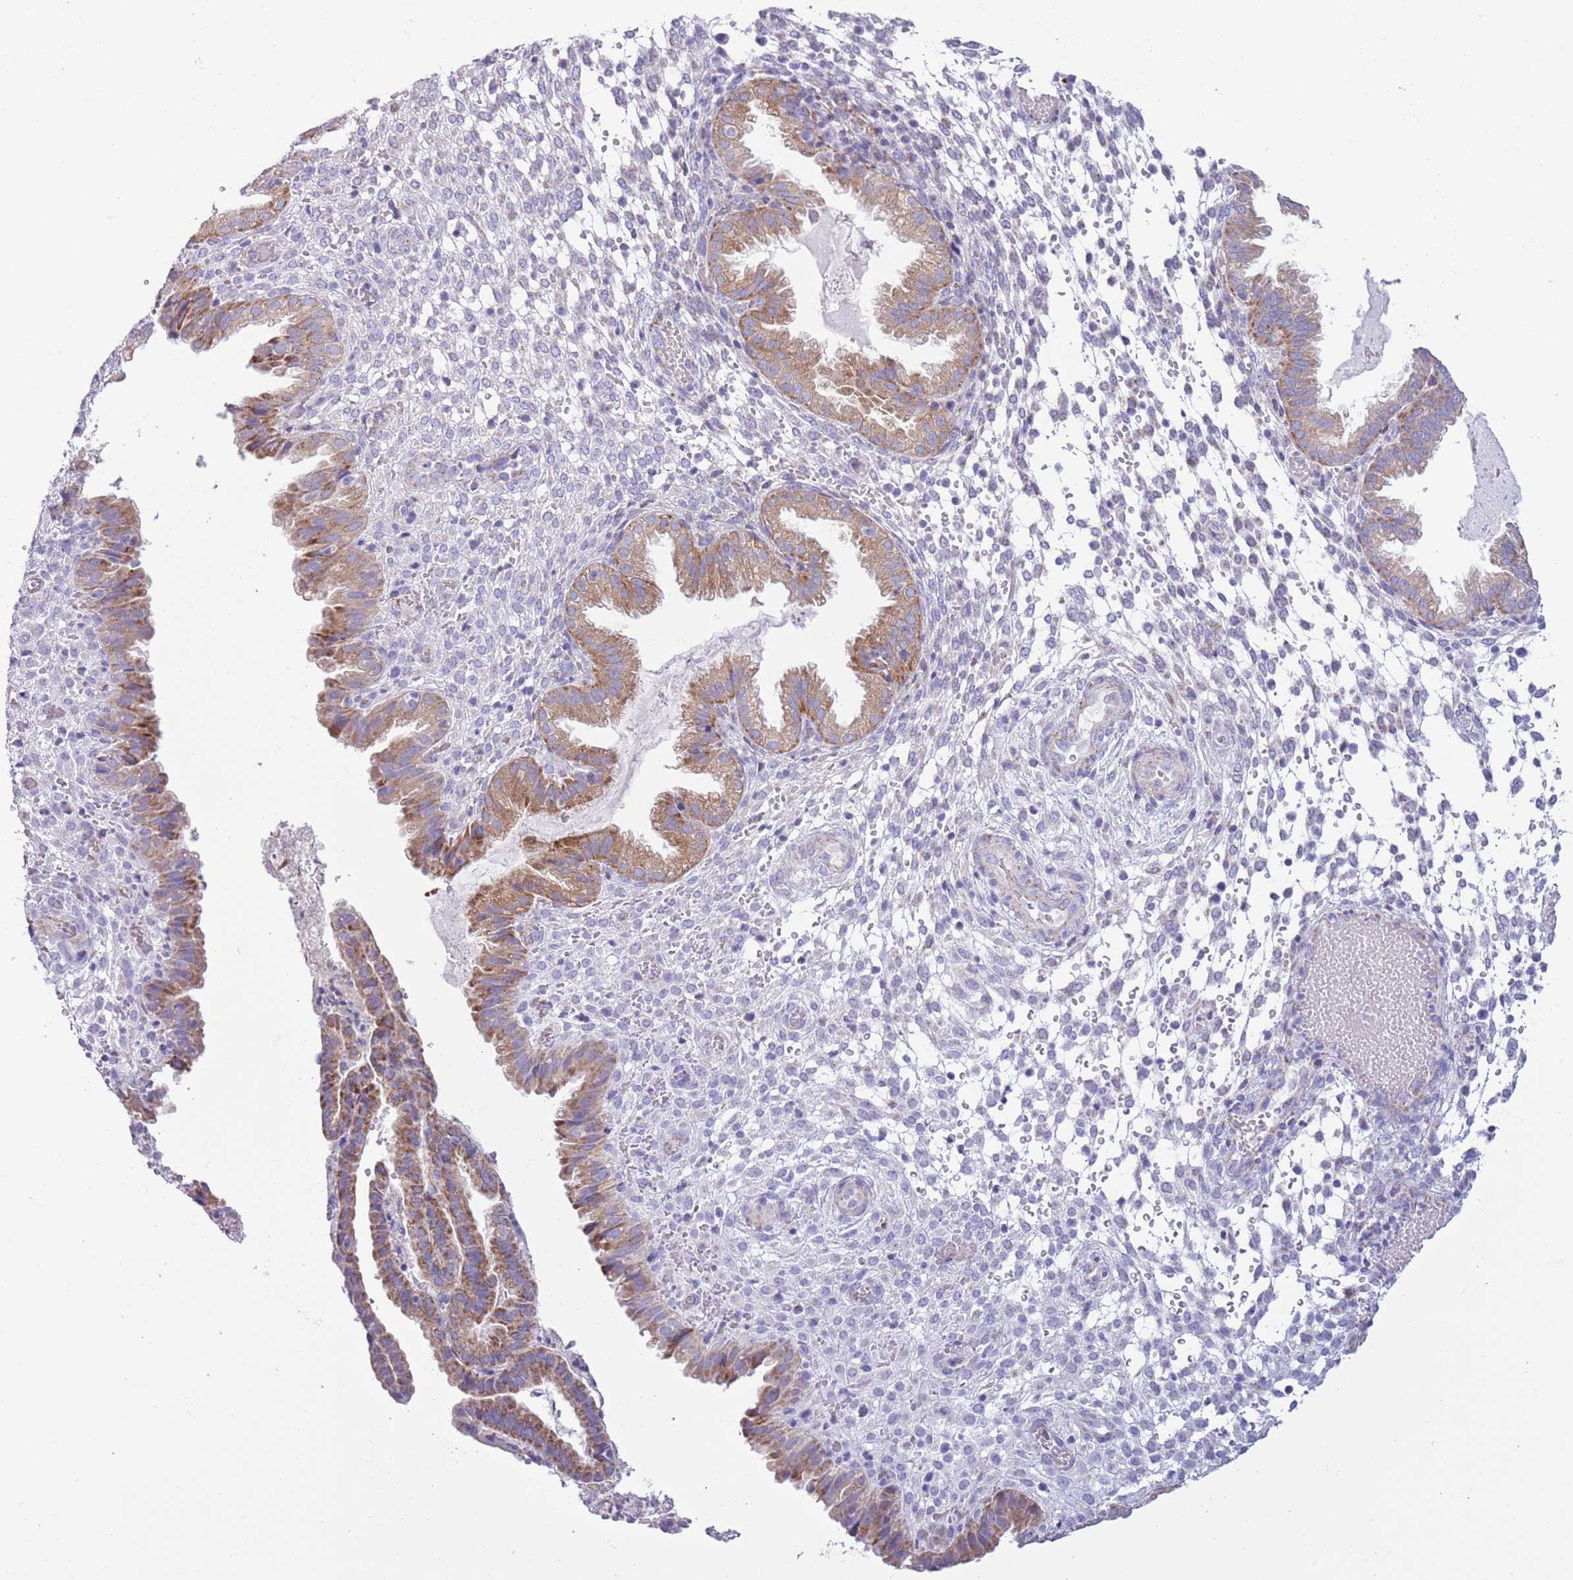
{"staining": {"intensity": "negative", "quantity": "none", "location": "none"}, "tissue": "endometrium", "cell_type": "Cells in endometrial stroma", "image_type": "normal", "snomed": [{"axis": "morphology", "description": "Normal tissue, NOS"}, {"axis": "topography", "description": "Endometrium"}], "caption": "Photomicrograph shows no significant protein staining in cells in endometrial stroma of unremarkable endometrium. Brightfield microscopy of IHC stained with DAB (3,3'-diaminobenzidine) (brown) and hematoxylin (blue), captured at high magnification.", "gene": "MOCOS", "patient": {"sex": "female", "age": 33}}